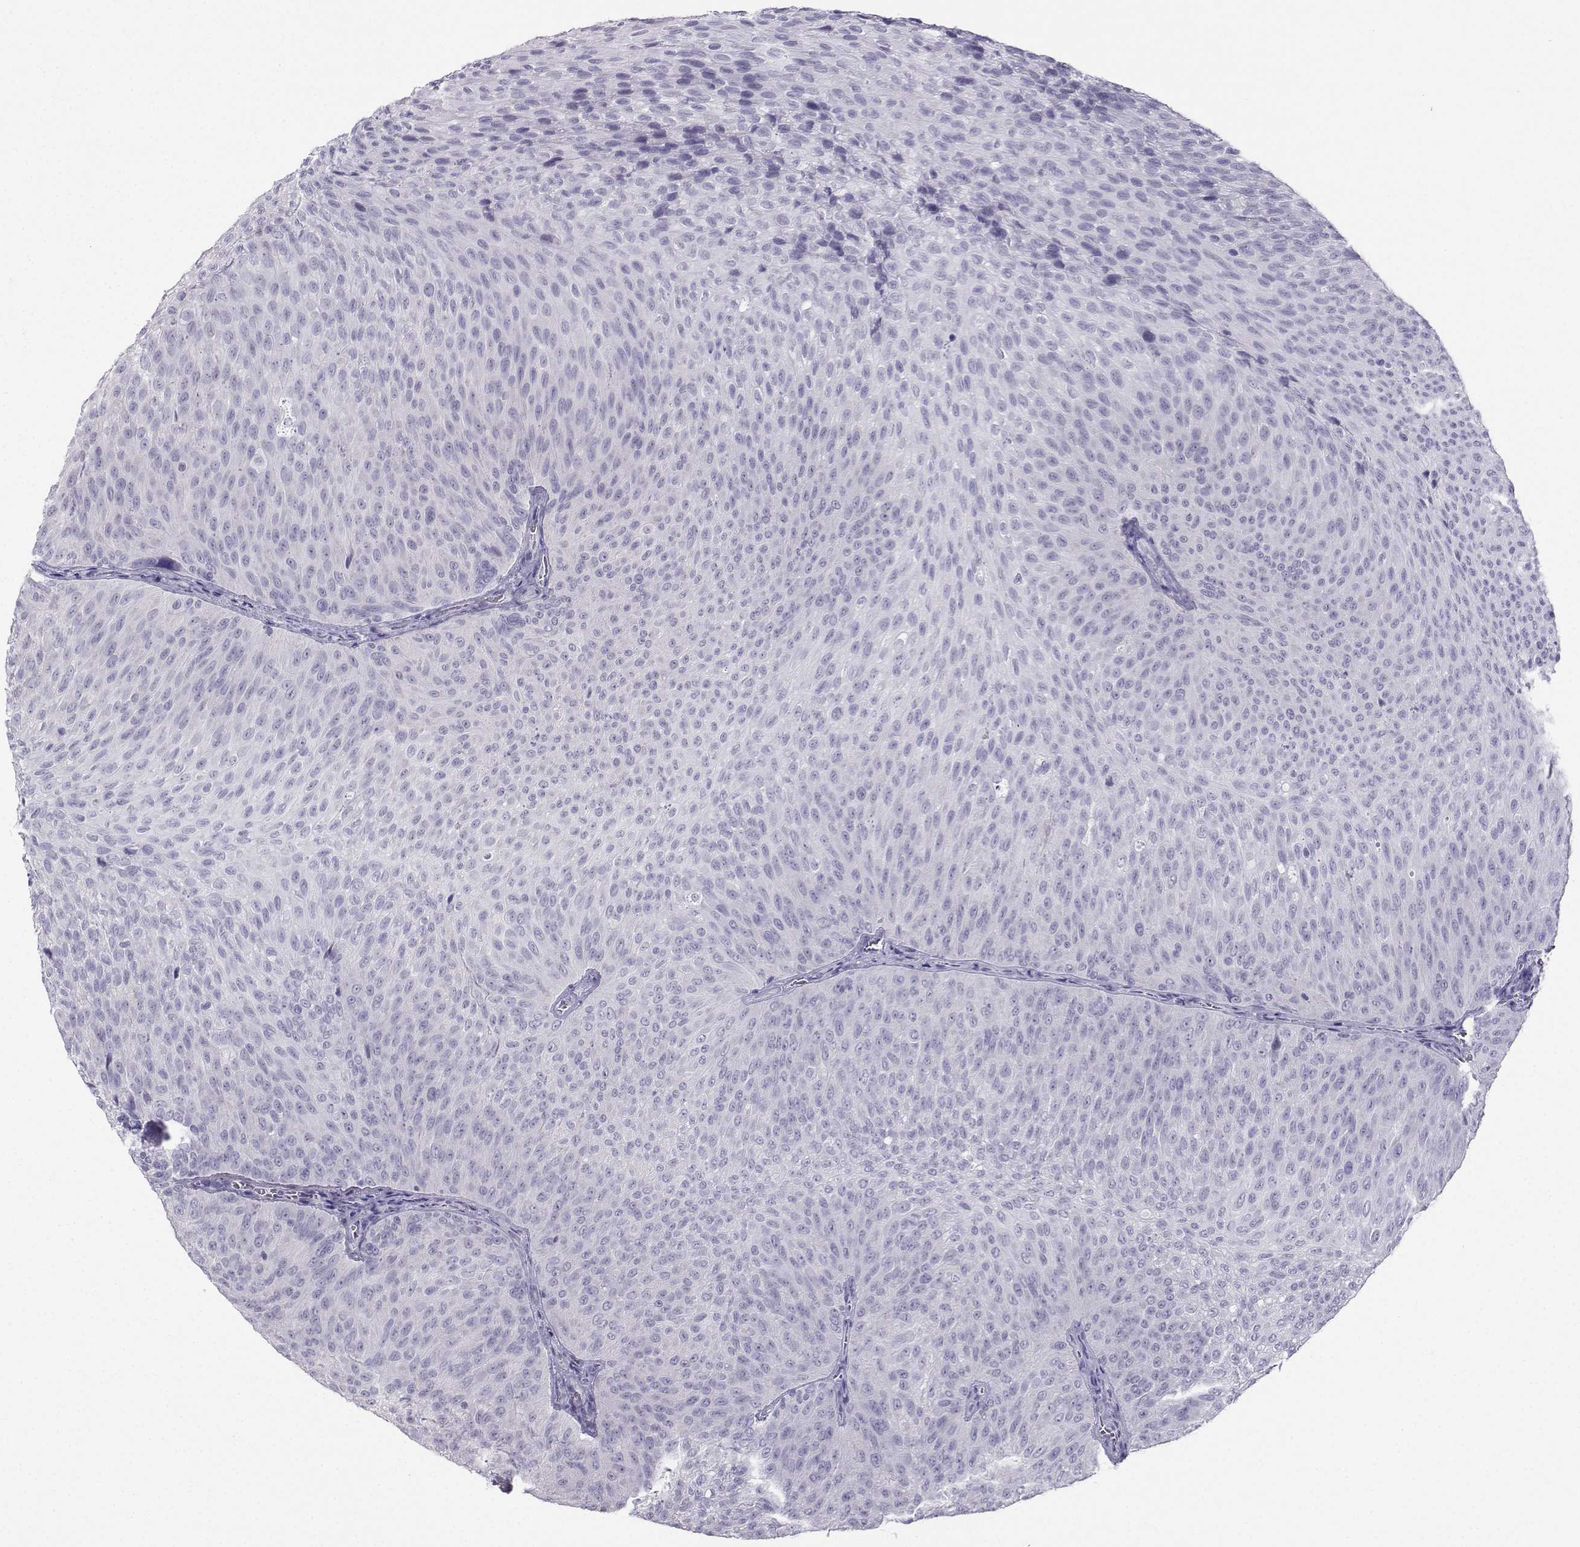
{"staining": {"intensity": "negative", "quantity": "none", "location": "none"}, "tissue": "urothelial cancer", "cell_type": "Tumor cells", "image_type": "cancer", "snomed": [{"axis": "morphology", "description": "Urothelial carcinoma, Low grade"}, {"axis": "topography", "description": "Urinary bladder"}], "caption": "There is no significant expression in tumor cells of urothelial carcinoma (low-grade). Brightfield microscopy of immunohistochemistry (IHC) stained with DAB (brown) and hematoxylin (blue), captured at high magnification.", "gene": "KIF17", "patient": {"sex": "male", "age": 78}}